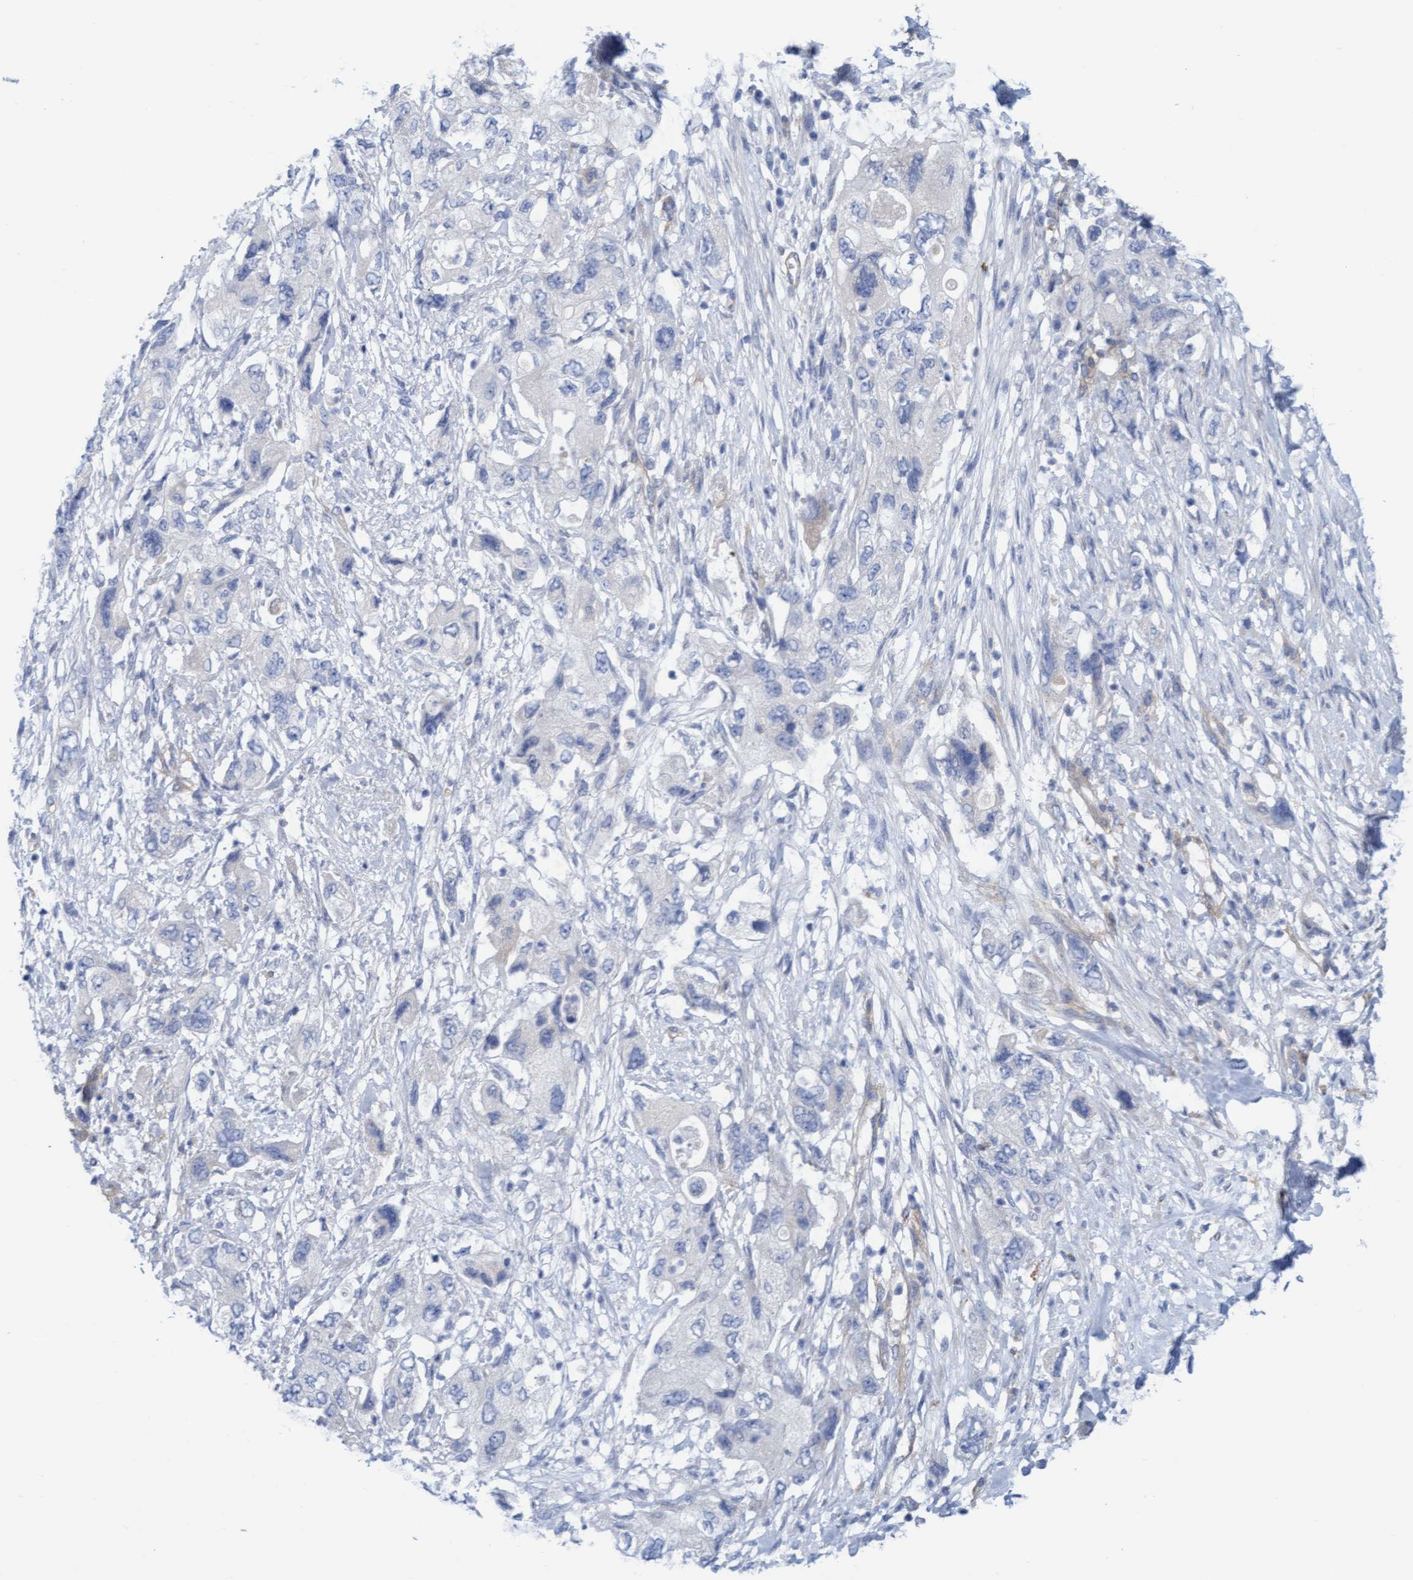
{"staining": {"intensity": "negative", "quantity": "none", "location": "none"}, "tissue": "pancreatic cancer", "cell_type": "Tumor cells", "image_type": "cancer", "snomed": [{"axis": "morphology", "description": "Adenocarcinoma, NOS"}, {"axis": "topography", "description": "Pancreas"}], "caption": "This is an IHC micrograph of pancreatic adenocarcinoma. There is no staining in tumor cells.", "gene": "CDK5RAP3", "patient": {"sex": "female", "age": 73}}